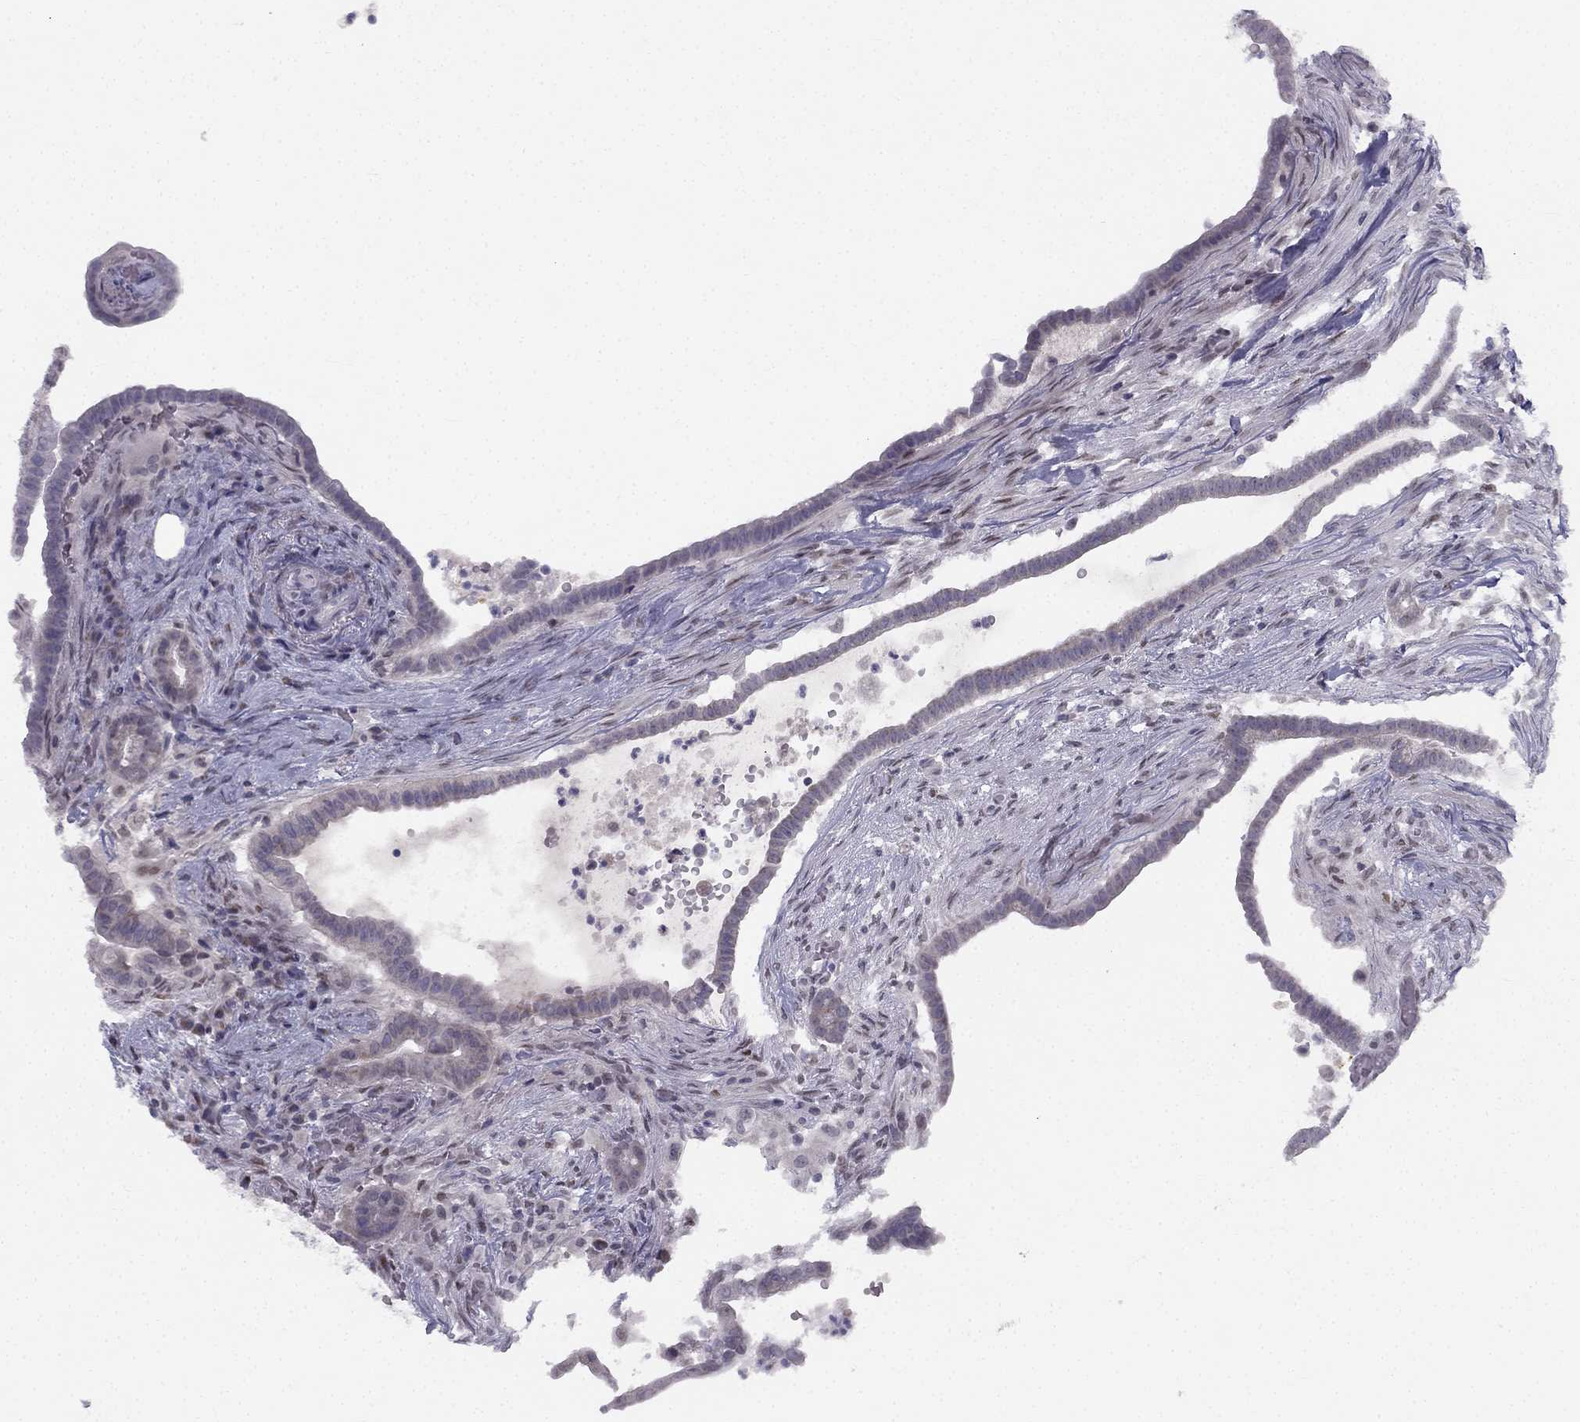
{"staining": {"intensity": "negative", "quantity": "none", "location": "none"}, "tissue": "pancreatic cancer", "cell_type": "Tumor cells", "image_type": "cancer", "snomed": [{"axis": "morphology", "description": "Adenocarcinoma, NOS"}, {"axis": "topography", "description": "Pancreas"}], "caption": "DAB (3,3'-diaminobenzidine) immunohistochemical staining of human pancreatic adenocarcinoma exhibits no significant positivity in tumor cells.", "gene": "TRPS1", "patient": {"sex": "male", "age": 61}}